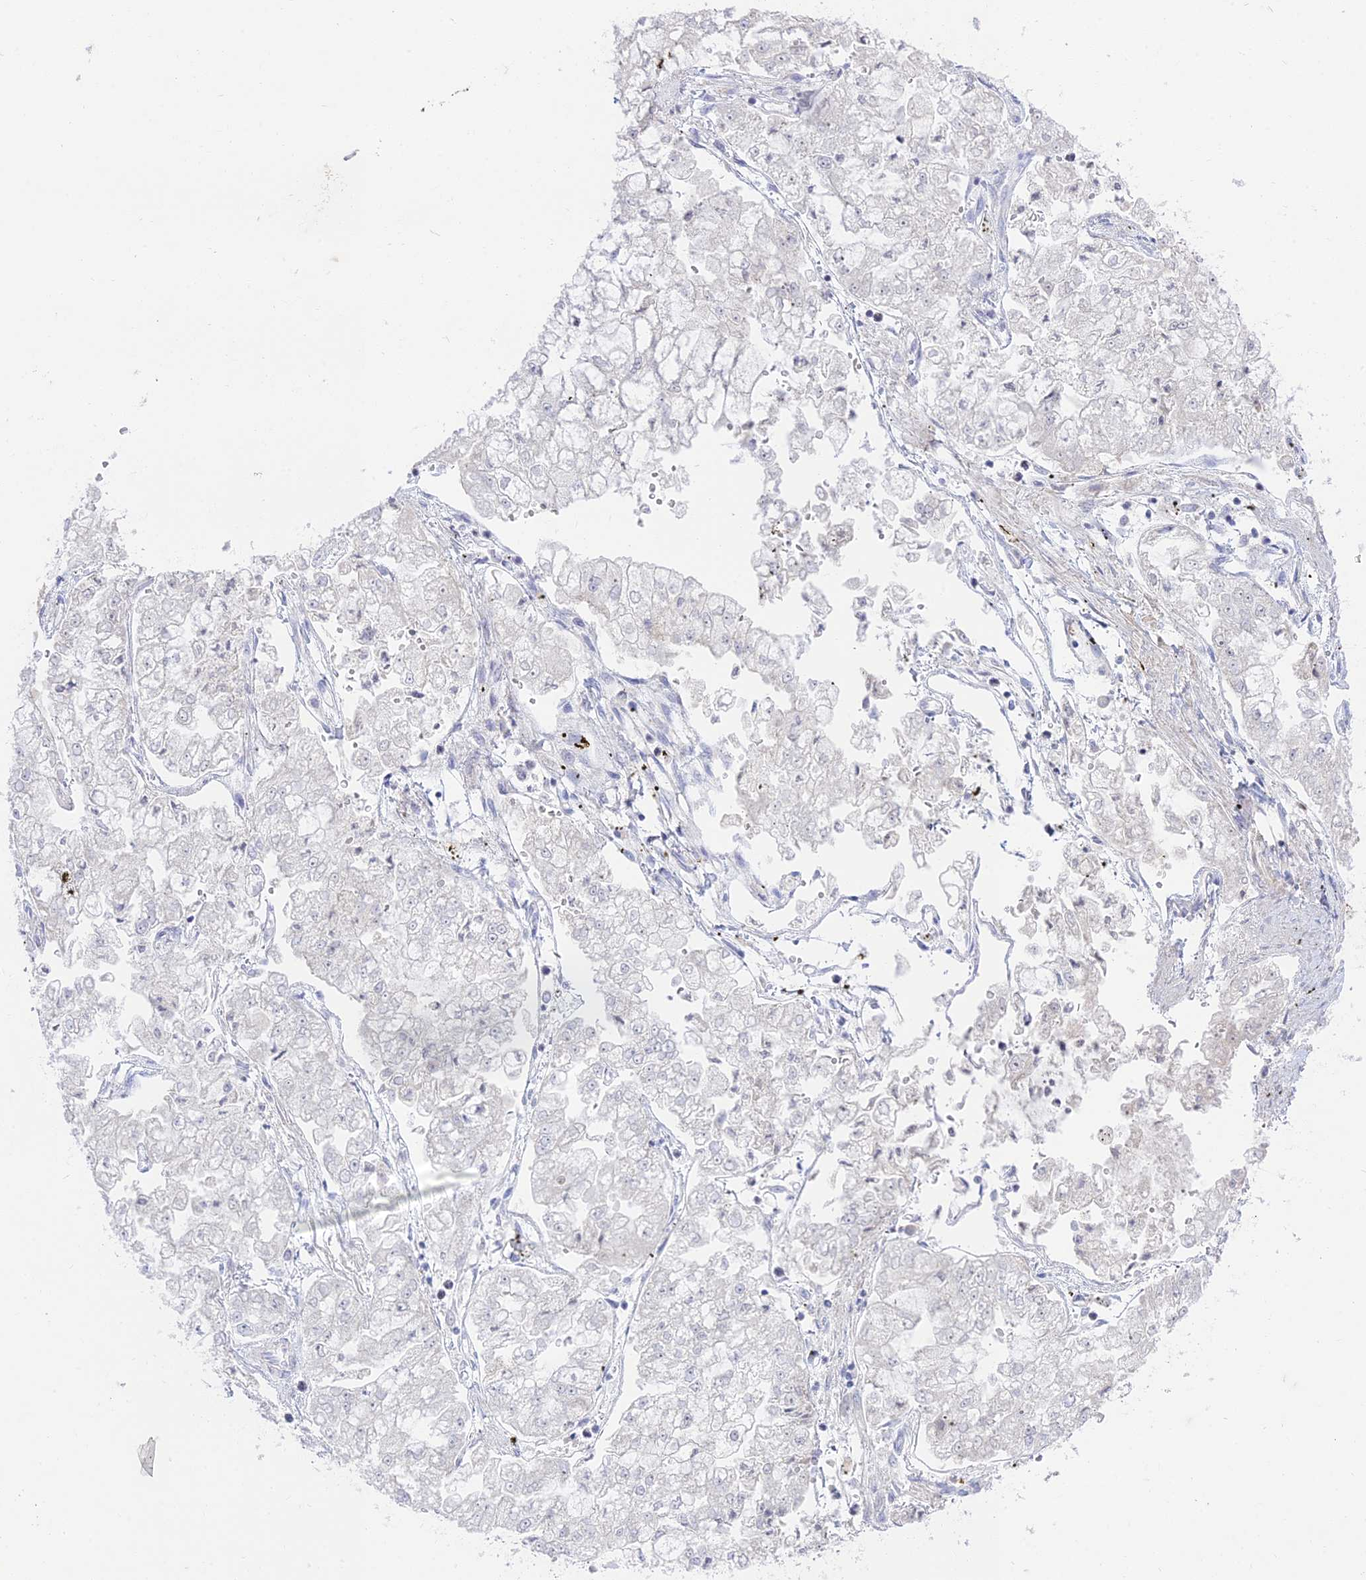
{"staining": {"intensity": "negative", "quantity": "none", "location": "none"}, "tissue": "stomach cancer", "cell_type": "Tumor cells", "image_type": "cancer", "snomed": [{"axis": "morphology", "description": "Adenocarcinoma, NOS"}, {"axis": "topography", "description": "Stomach"}], "caption": "Tumor cells are negative for protein expression in human stomach adenocarcinoma.", "gene": "TMEM40", "patient": {"sex": "male", "age": 76}}